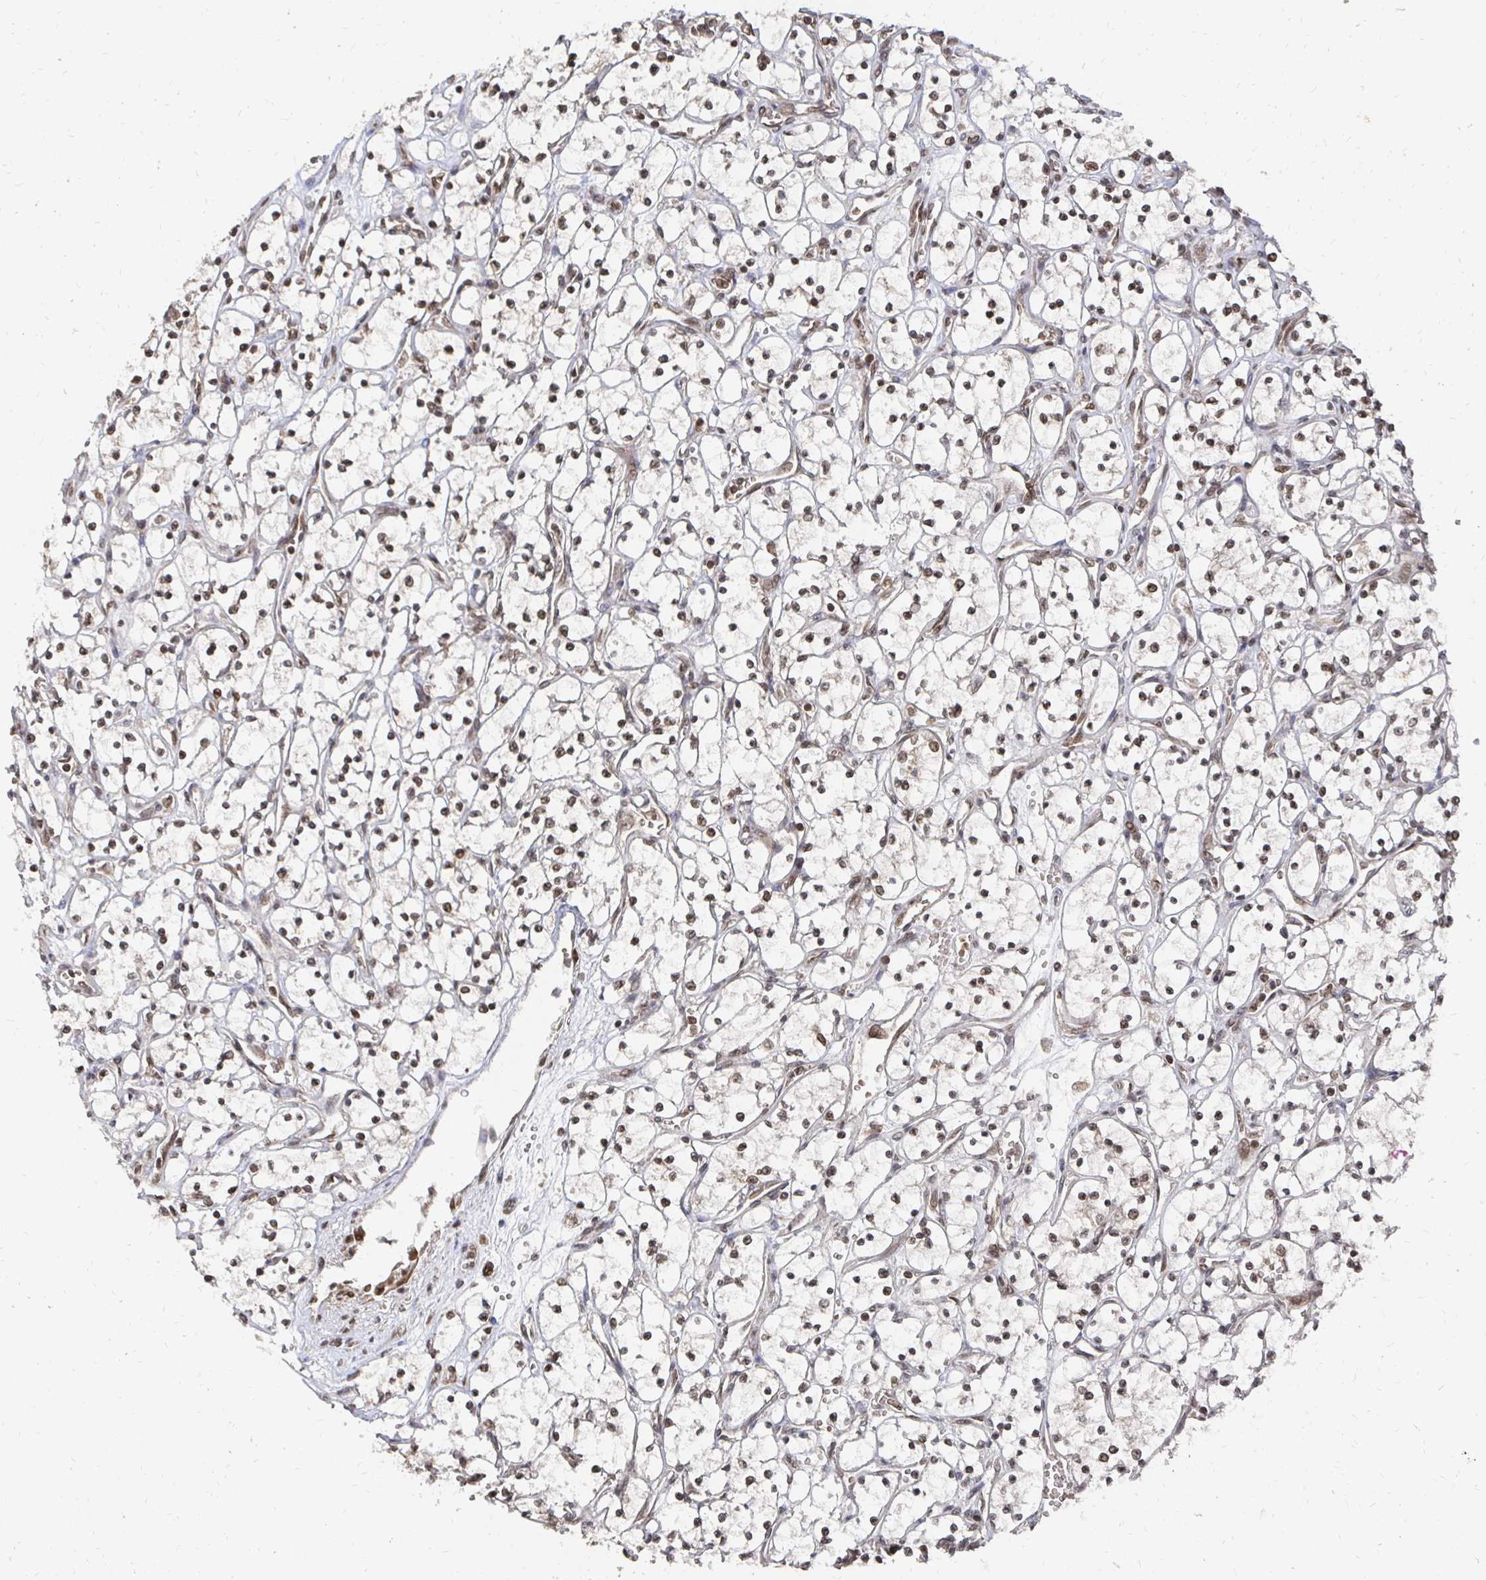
{"staining": {"intensity": "moderate", "quantity": ">75%", "location": "nuclear"}, "tissue": "renal cancer", "cell_type": "Tumor cells", "image_type": "cancer", "snomed": [{"axis": "morphology", "description": "Adenocarcinoma, NOS"}, {"axis": "topography", "description": "Kidney"}], "caption": "This image reveals immunohistochemistry staining of renal cancer, with medium moderate nuclear positivity in approximately >75% of tumor cells.", "gene": "GTF3C6", "patient": {"sex": "female", "age": 69}}